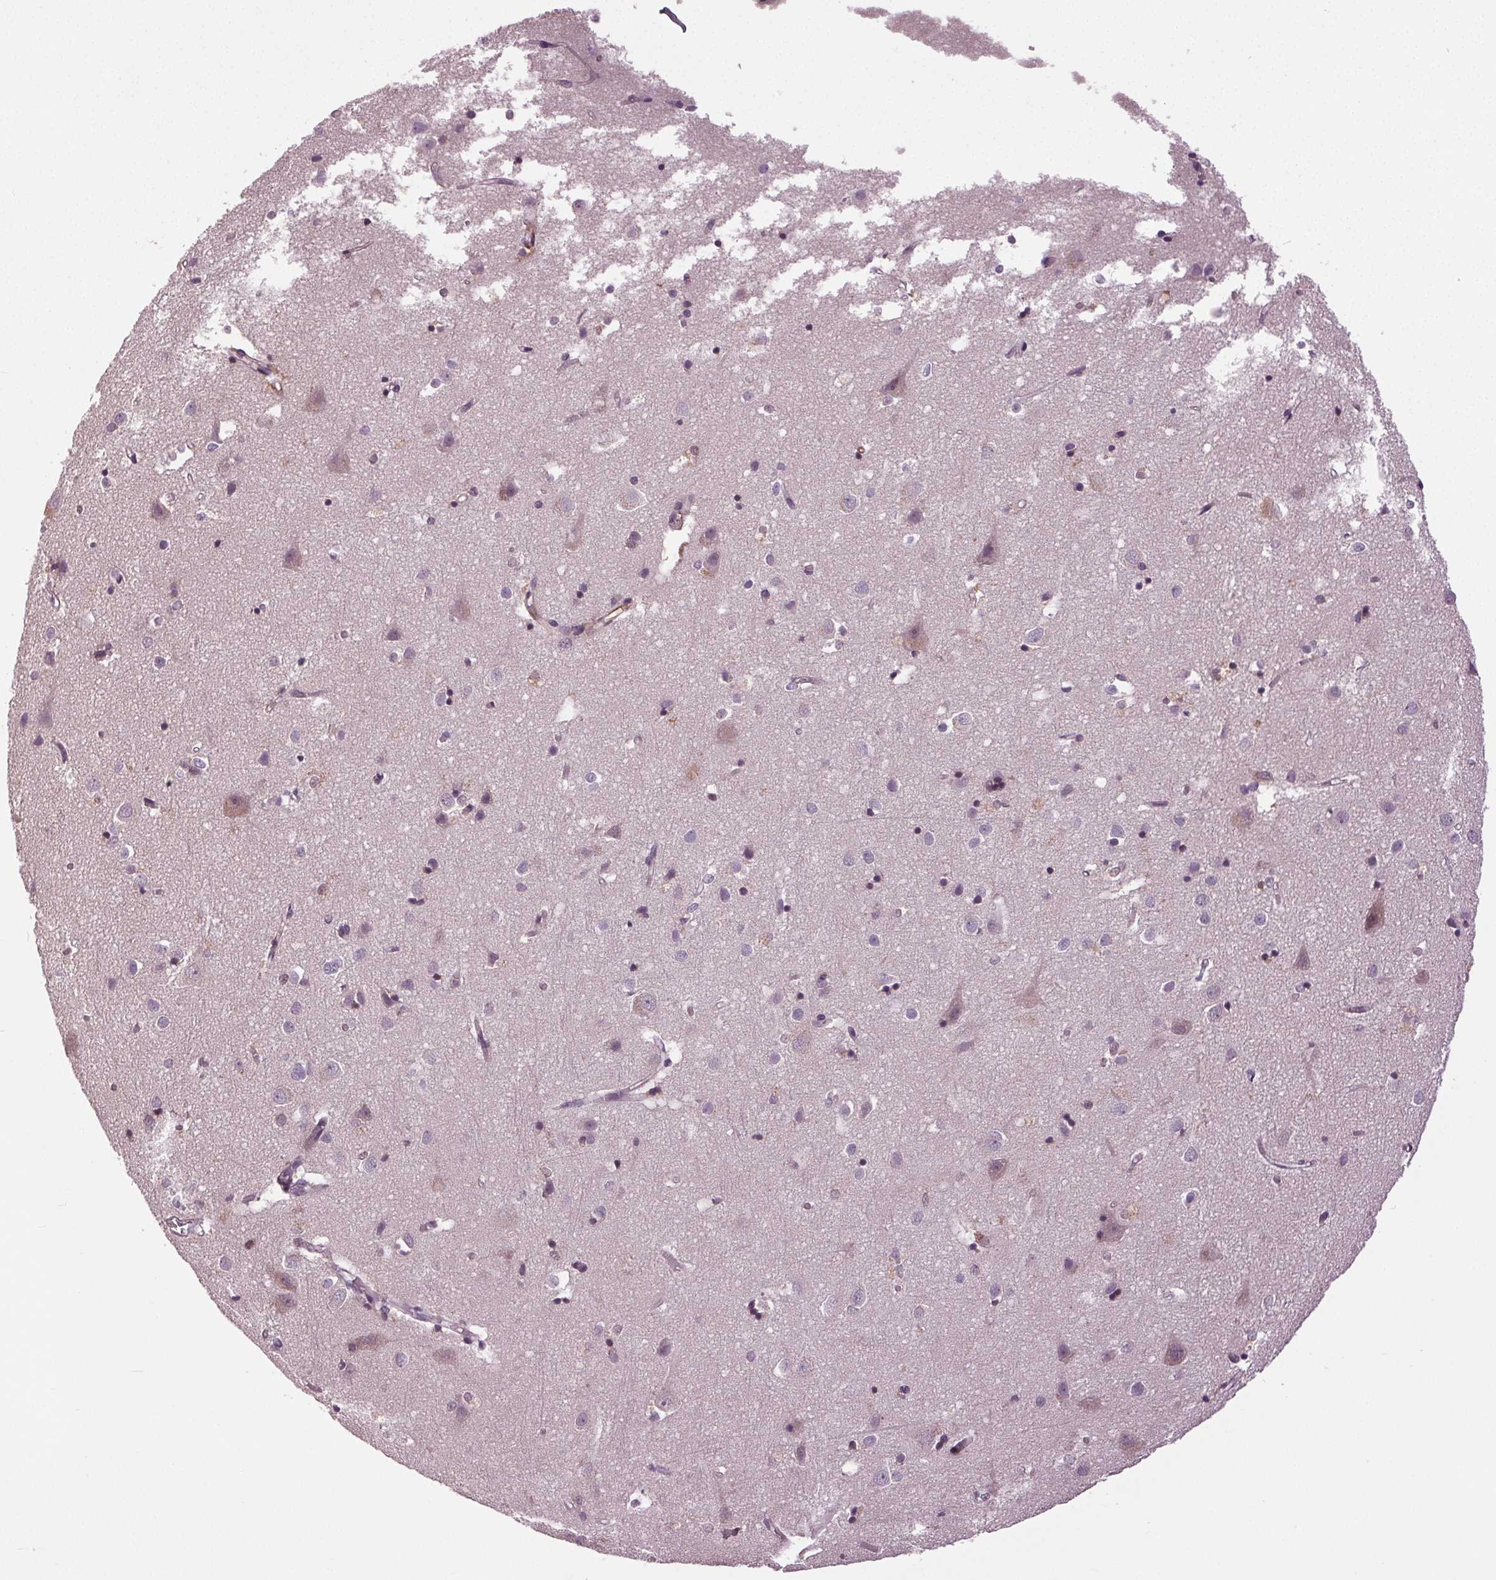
{"staining": {"intensity": "negative", "quantity": "none", "location": "none"}, "tissue": "cerebral cortex", "cell_type": "Endothelial cells", "image_type": "normal", "snomed": [{"axis": "morphology", "description": "Normal tissue, NOS"}, {"axis": "topography", "description": "Cerebral cortex"}], "caption": "Cerebral cortex stained for a protein using immunohistochemistry displays no expression endothelial cells.", "gene": "BSDC1", "patient": {"sex": "male", "age": 70}}